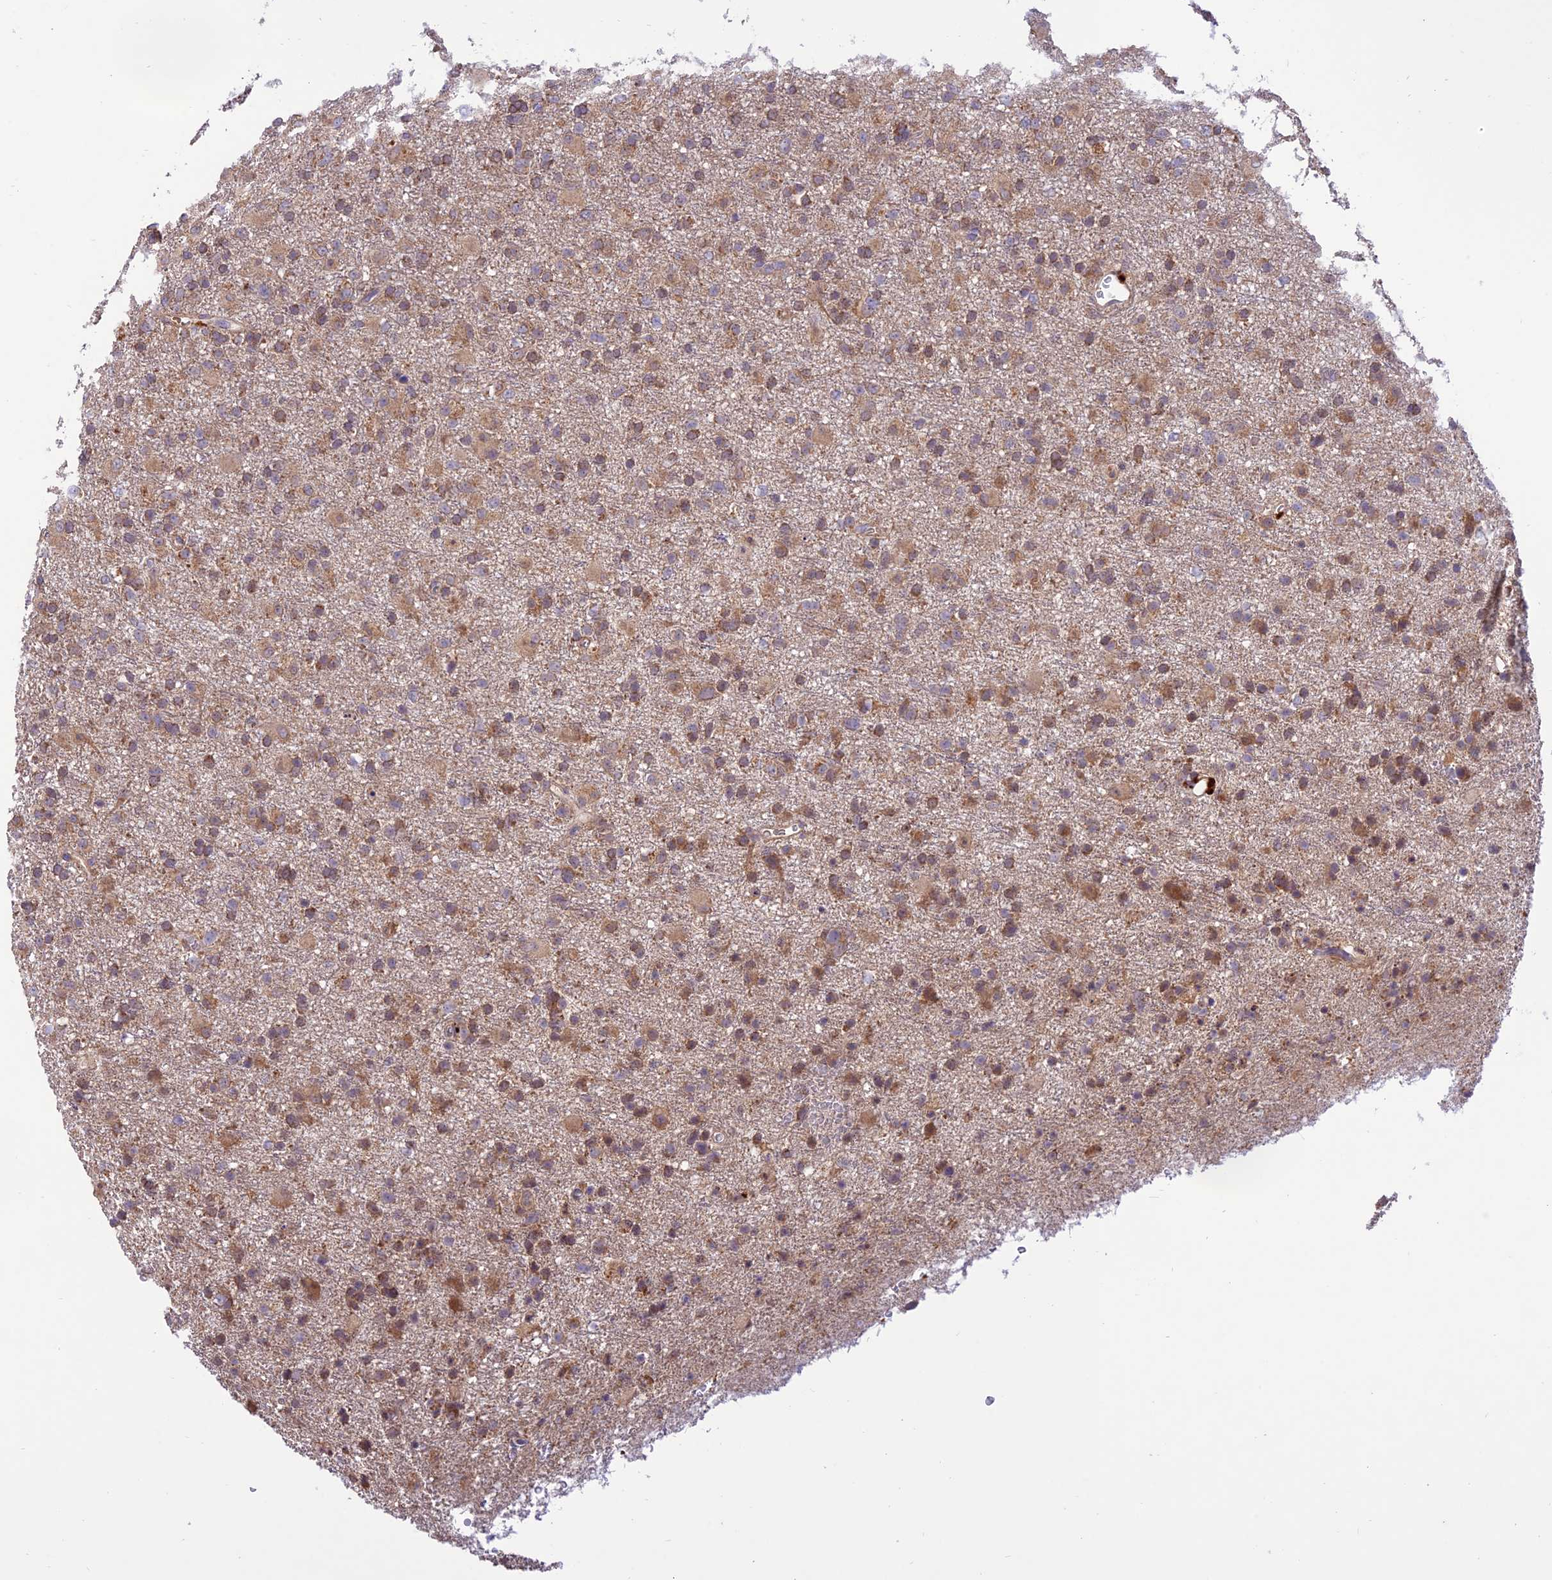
{"staining": {"intensity": "moderate", "quantity": "25%-75%", "location": "cytoplasmic/membranous"}, "tissue": "glioma", "cell_type": "Tumor cells", "image_type": "cancer", "snomed": [{"axis": "morphology", "description": "Glioma, malignant, Low grade"}, {"axis": "topography", "description": "Brain"}], "caption": "Human glioma stained with a brown dye exhibits moderate cytoplasmic/membranous positive staining in approximately 25%-75% of tumor cells.", "gene": "NDUFAF1", "patient": {"sex": "male", "age": 65}}